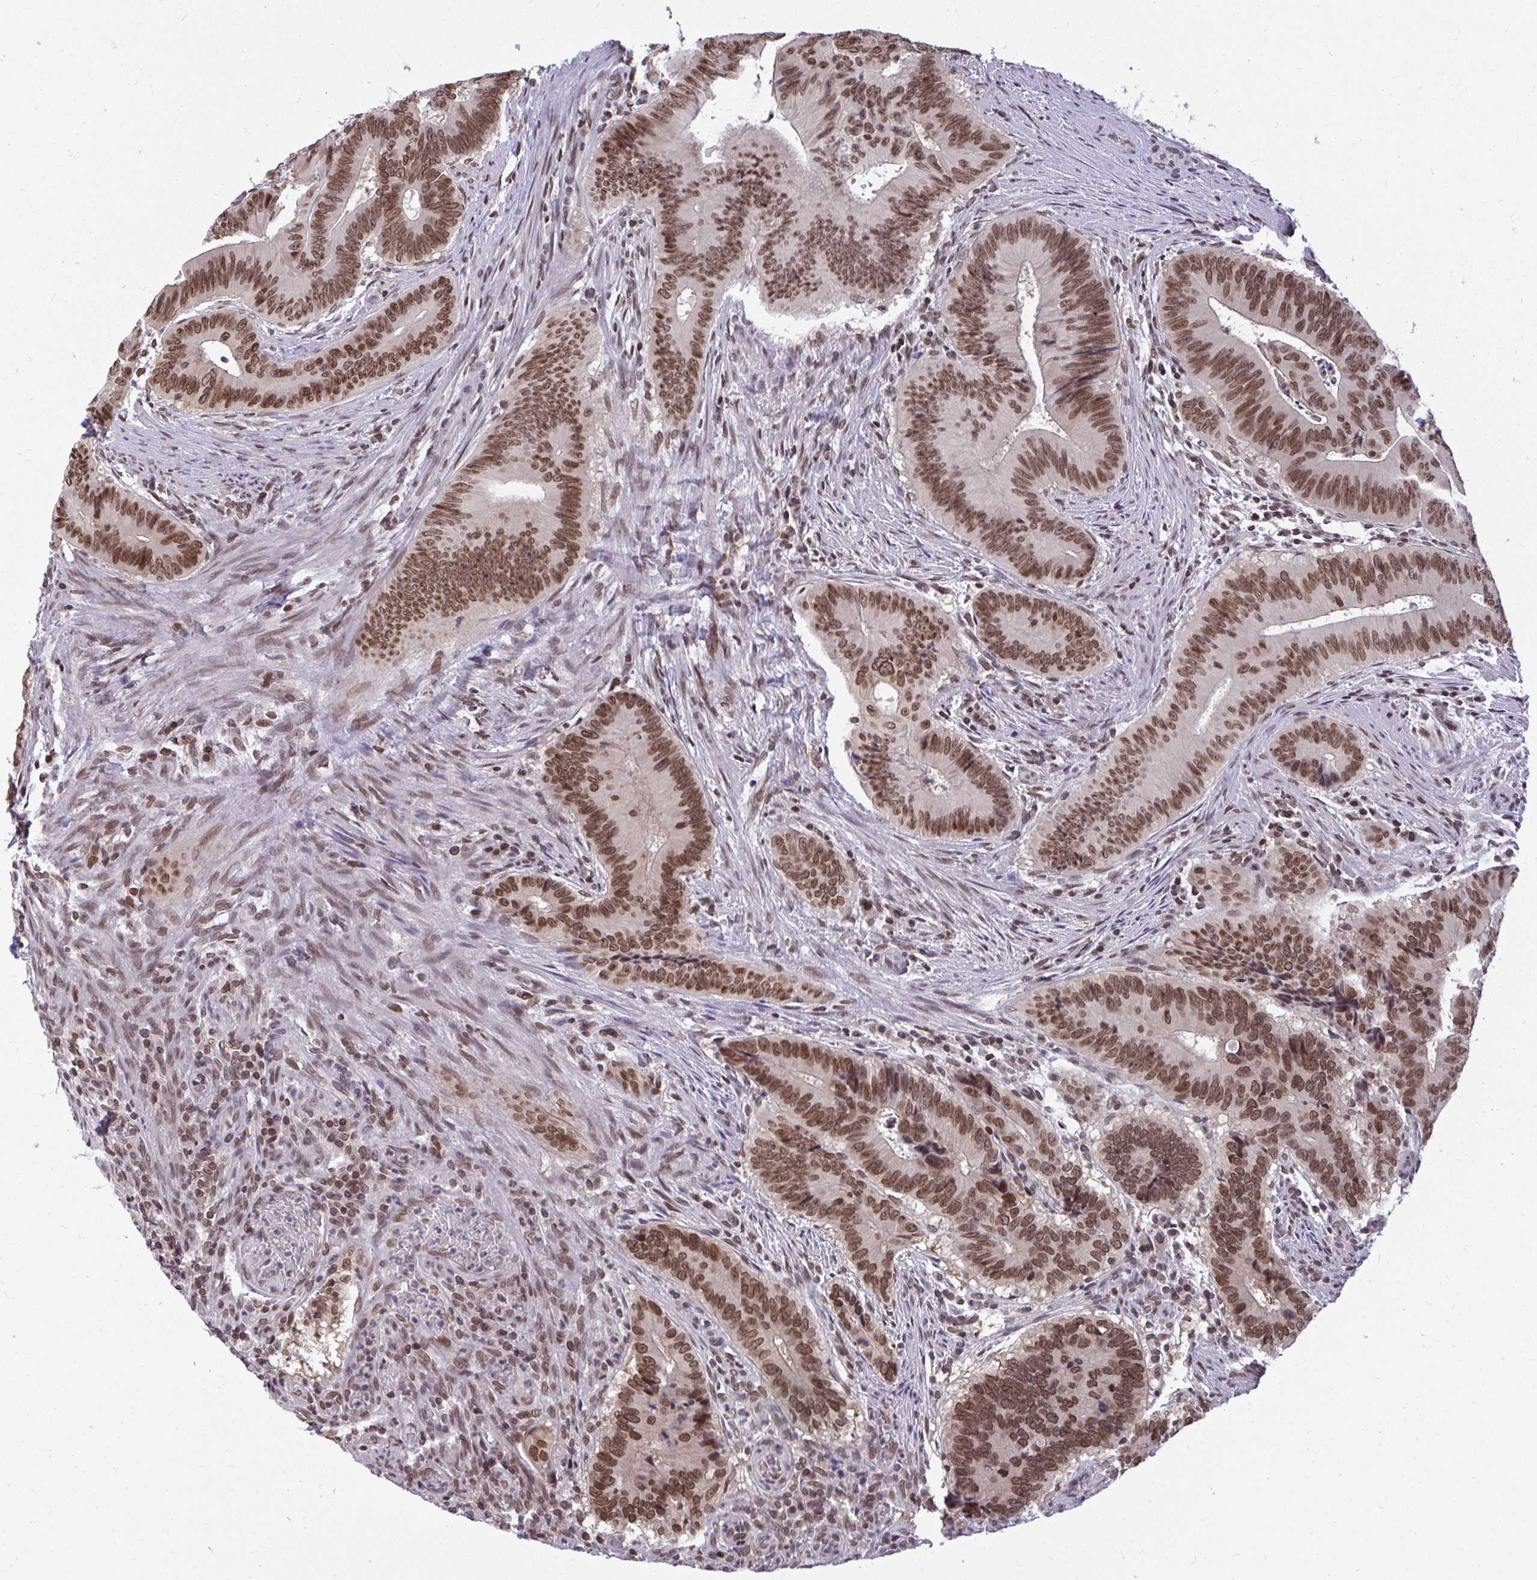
{"staining": {"intensity": "moderate", "quantity": ">75%", "location": "cytoplasmic/membranous,nuclear"}, "tissue": "colorectal cancer", "cell_type": "Tumor cells", "image_type": "cancer", "snomed": [{"axis": "morphology", "description": "Adenocarcinoma, NOS"}, {"axis": "topography", "description": "Colon"}], "caption": "Moderate cytoplasmic/membranous and nuclear expression for a protein is identified in about >75% of tumor cells of colorectal cancer (adenocarcinoma) using IHC.", "gene": "JPT1", "patient": {"sex": "male", "age": 62}}